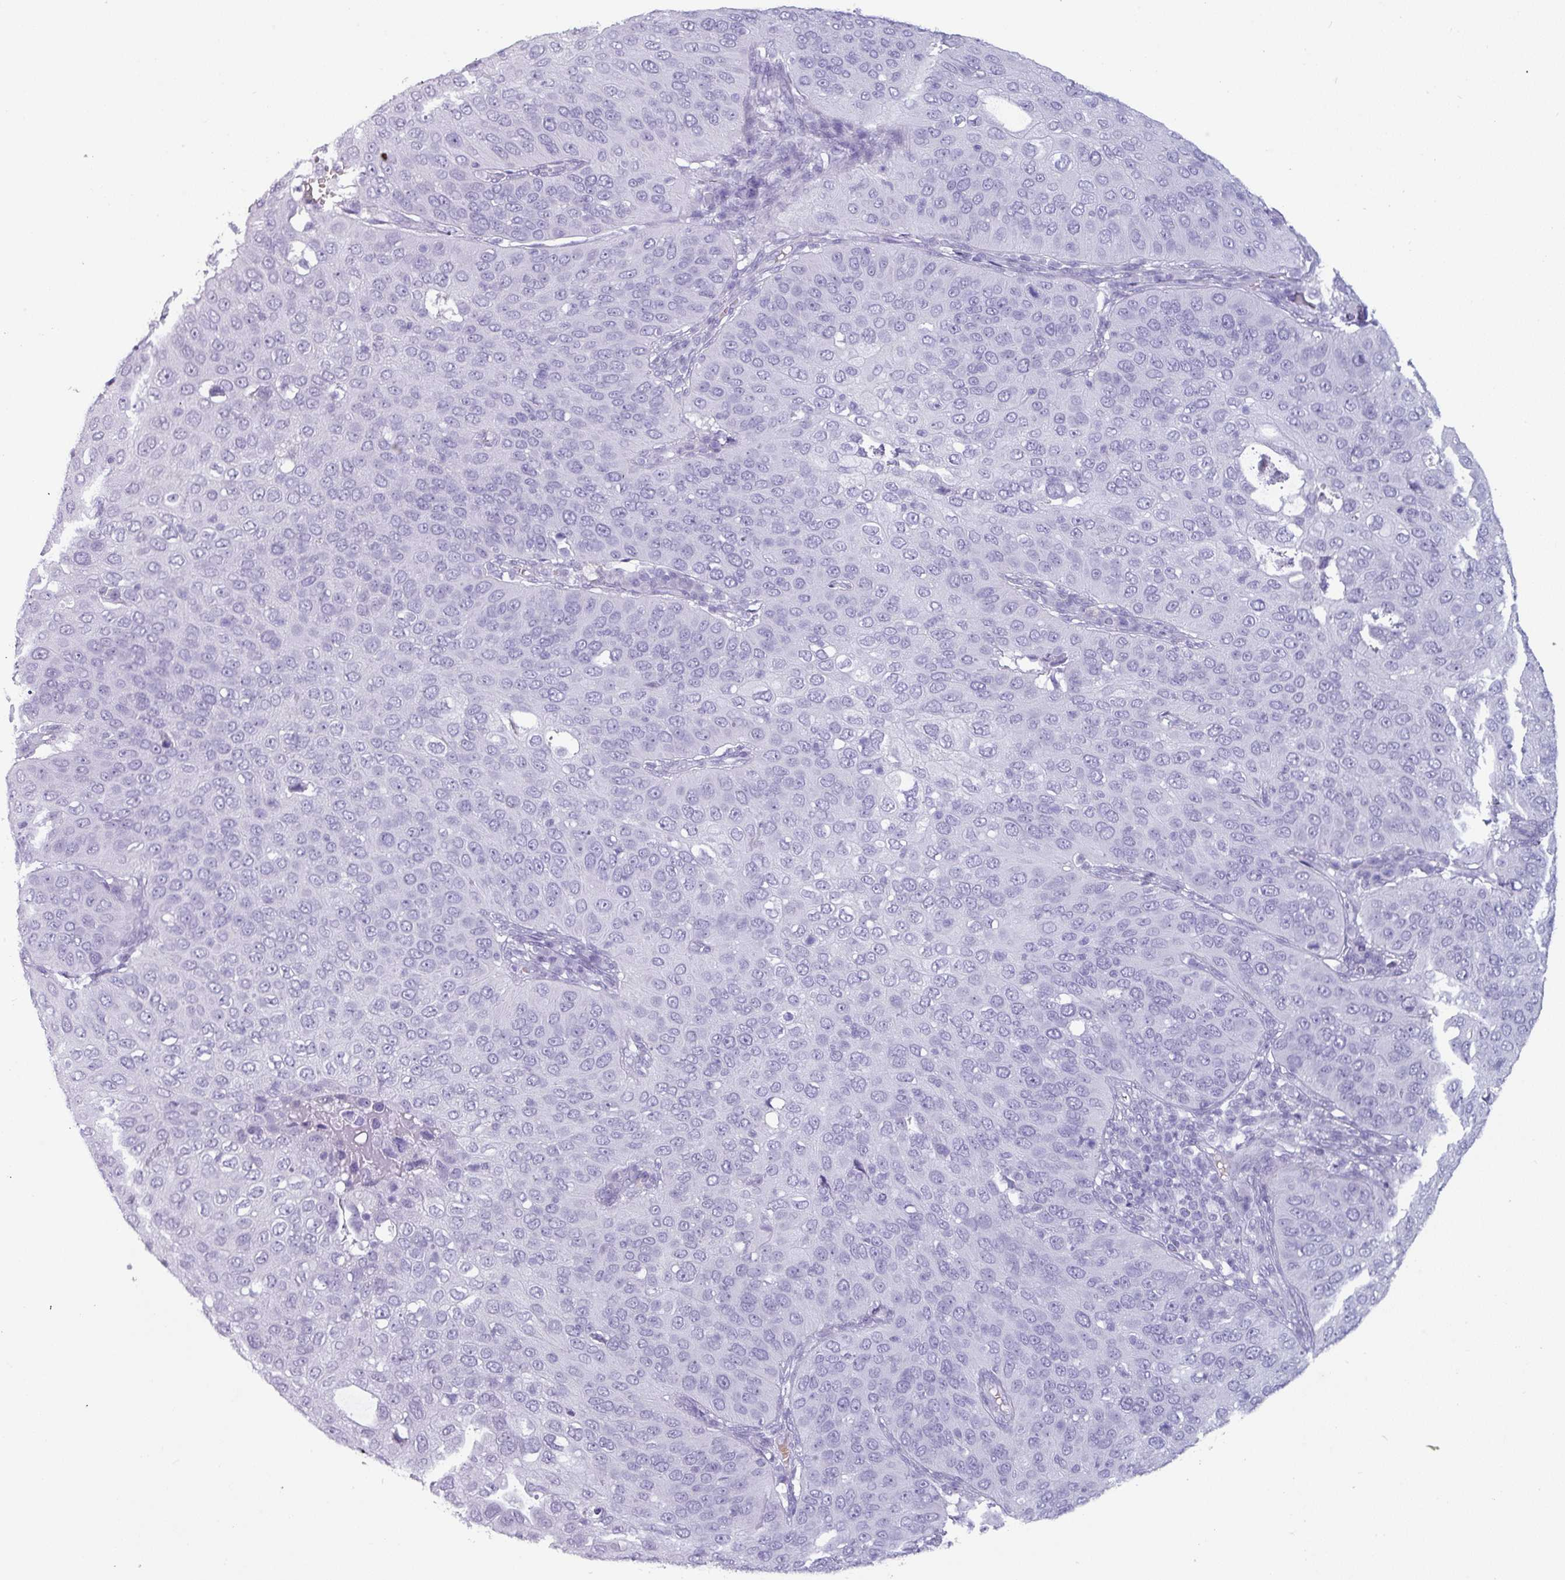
{"staining": {"intensity": "negative", "quantity": "none", "location": "none"}, "tissue": "cervical cancer", "cell_type": "Tumor cells", "image_type": "cancer", "snomed": [{"axis": "morphology", "description": "Squamous cell carcinoma, NOS"}, {"axis": "topography", "description": "Cervix"}], "caption": "Squamous cell carcinoma (cervical) was stained to show a protein in brown. There is no significant positivity in tumor cells.", "gene": "CRYBB2", "patient": {"sex": "female", "age": 36}}